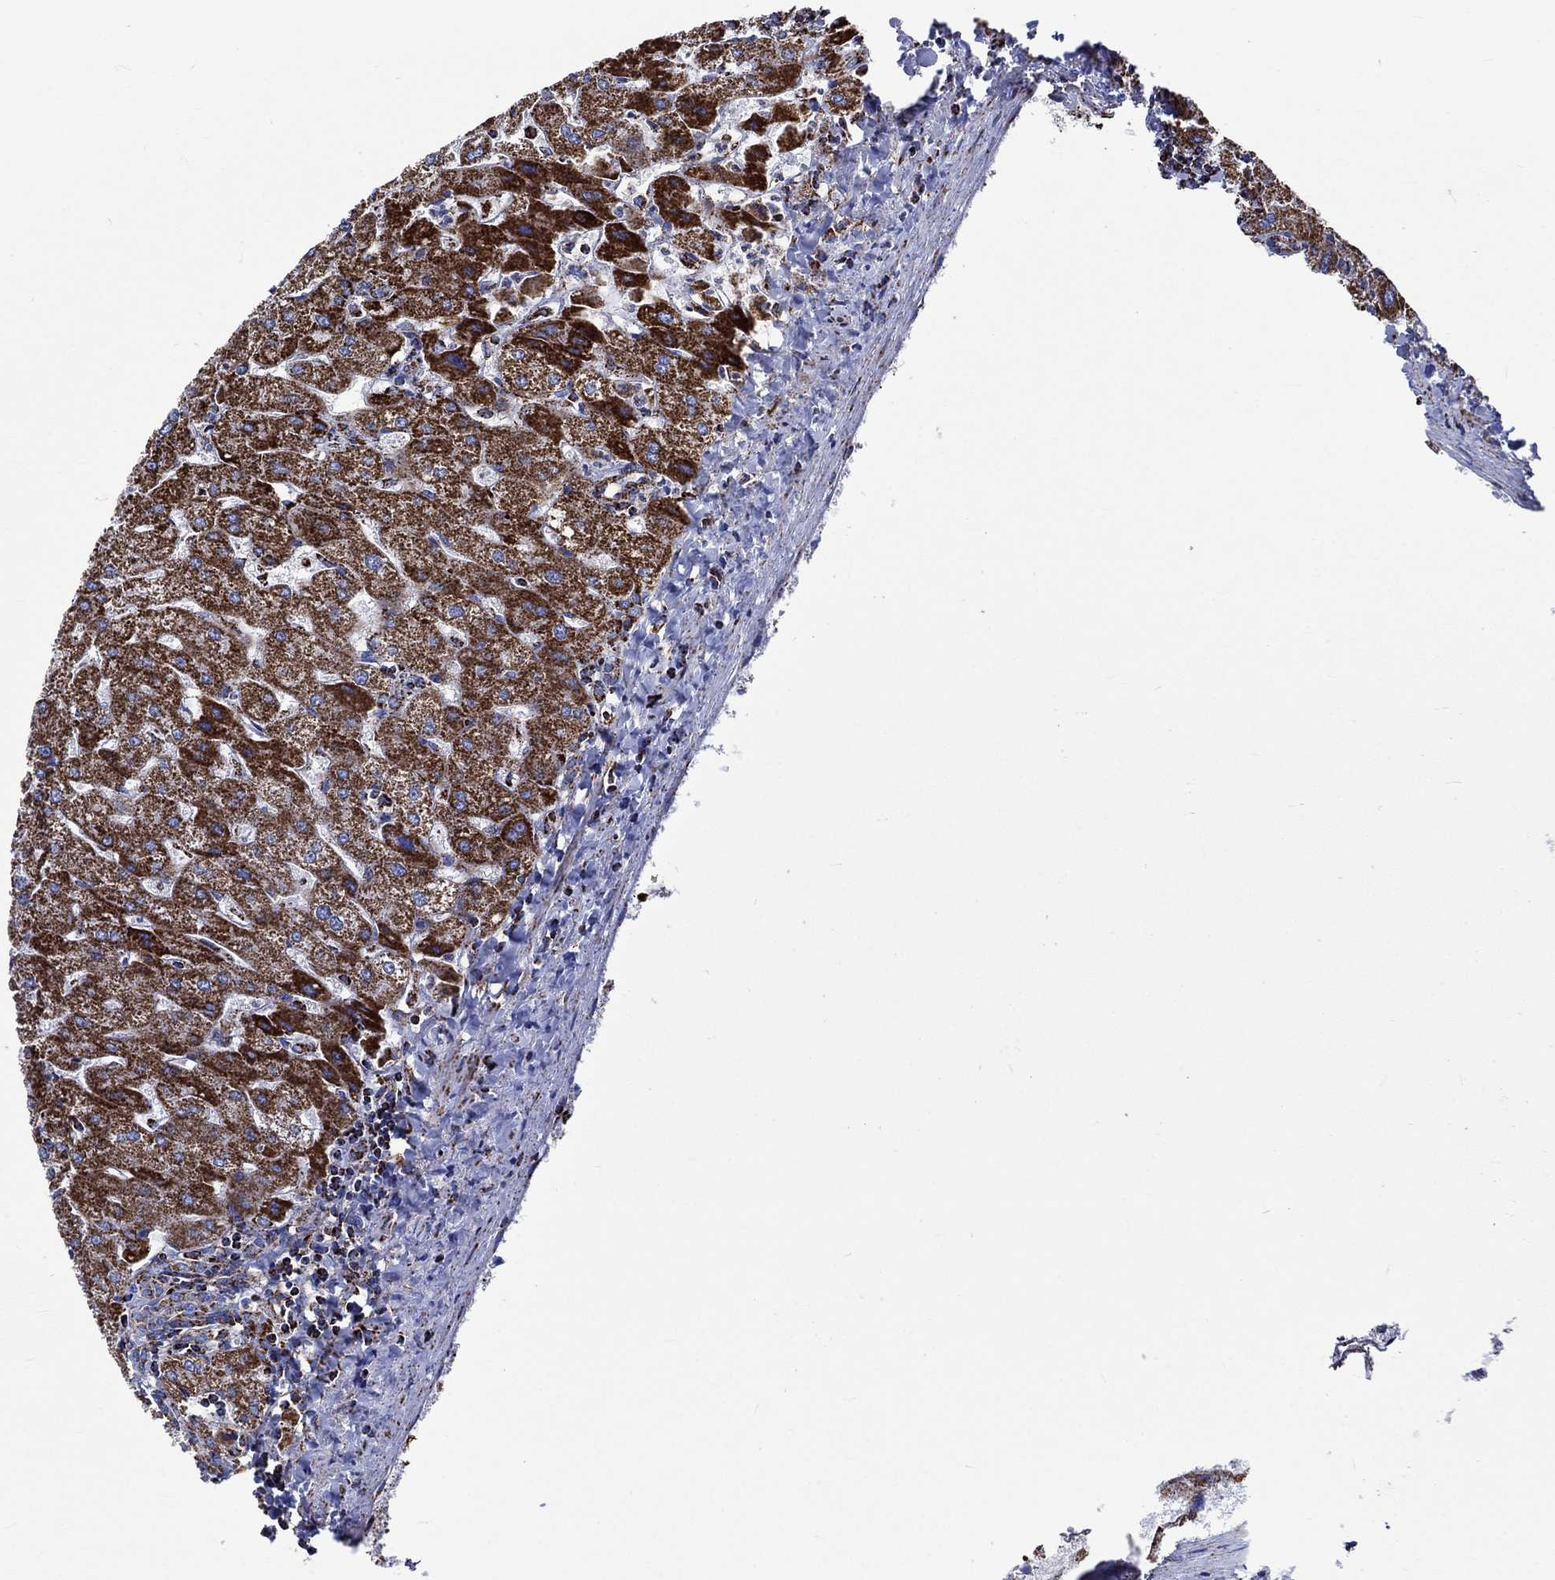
{"staining": {"intensity": "moderate", "quantity": ">75%", "location": "cytoplasmic/membranous"}, "tissue": "liver", "cell_type": "Cholangiocytes", "image_type": "normal", "snomed": [{"axis": "morphology", "description": "Normal tissue, NOS"}, {"axis": "topography", "description": "Liver"}], "caption": "Cholangiocytes reveal medium levels of moderate cytoplasmic/membranous staining in approximately >75% of cells in unremarkable liver. (Brightfield microscopy of DAB IHC at high magnification).", "gene": "RCE1", "patient": {"sex": "male", "age": 67}}